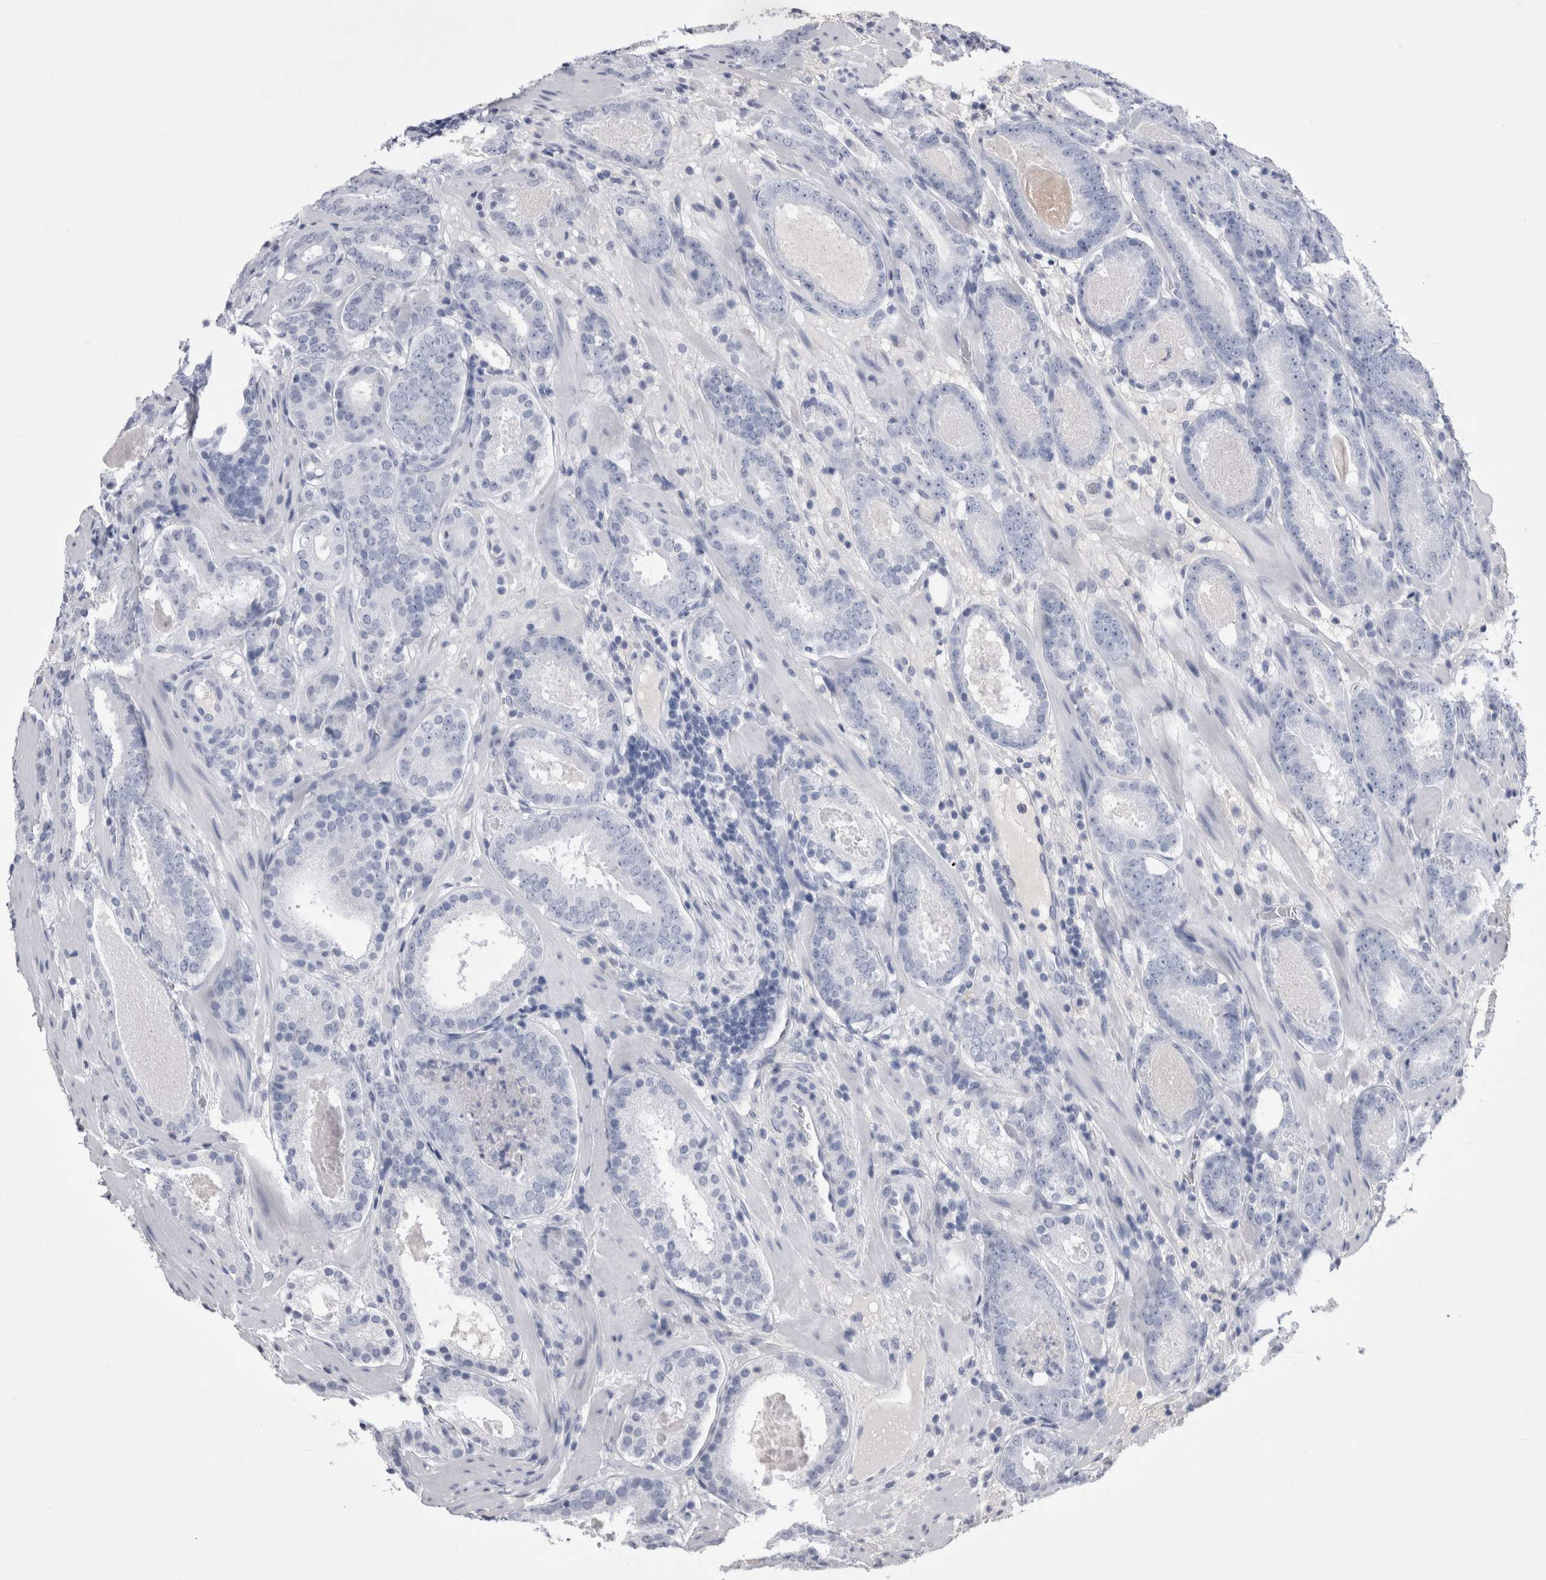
{"staining": {"intensity": "negative", "quantity": "none", "location": "none"}, "tissue": "prostate cancer", "cell_type": "Tumor cells", "image_type": "cancer", "snomed": [{"axis": "morphology", "description": "Adenocarcinoma, Low grade"}, {"axis": "topography", "description": "Prostate"}], "caption": "This is an immunohistochemistry (IHC) photomicrograph of human prostate cancer (low-grade adenocarcinoma). There is no expression in tumor cells.", "gene": "CDHR5", "patient": {"sex": "male", "age": 69}}